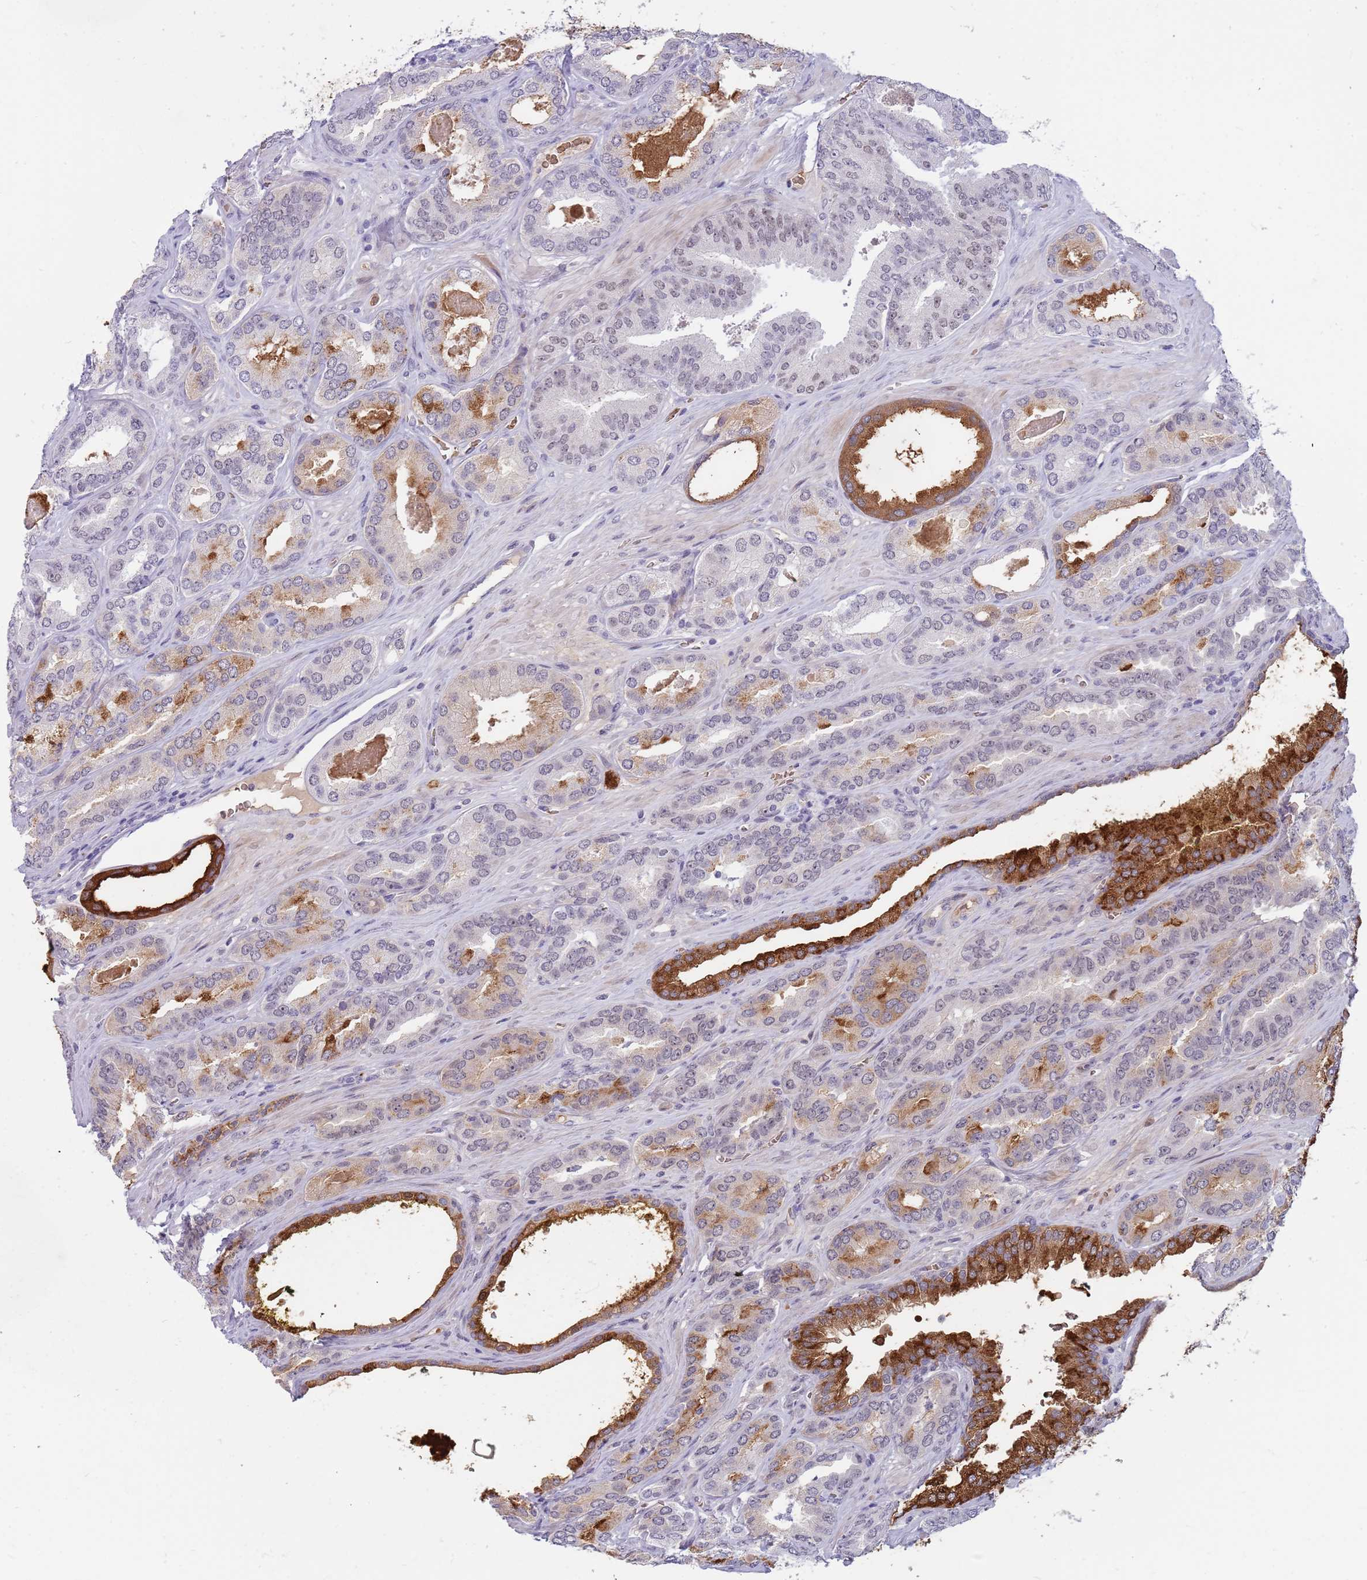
{"staining": {"intensity": "weak", "quantity": "25%-75%", "location": "cytoplasmic/membranous,nuclear"}, "tissue": "prostate cancer", "cell_type": "Tumor cells", "image_type": "cancer", "snomed": [{"axis": "morphology", "description": "Adenocarcinoma, High grade"}, {"axis": "topography", "description": "Prostate"}], "caption": "A micrograph showing weak cytoplasmic/membranous and nuclear staining in about 25%-75% of tumor cells in adenocarcinoma (high-grade) (prostate), as visualized by brown immunohistochemical staining.", "gene": "LYPD6B", "patient": {"sex": "male", "age": 72}}